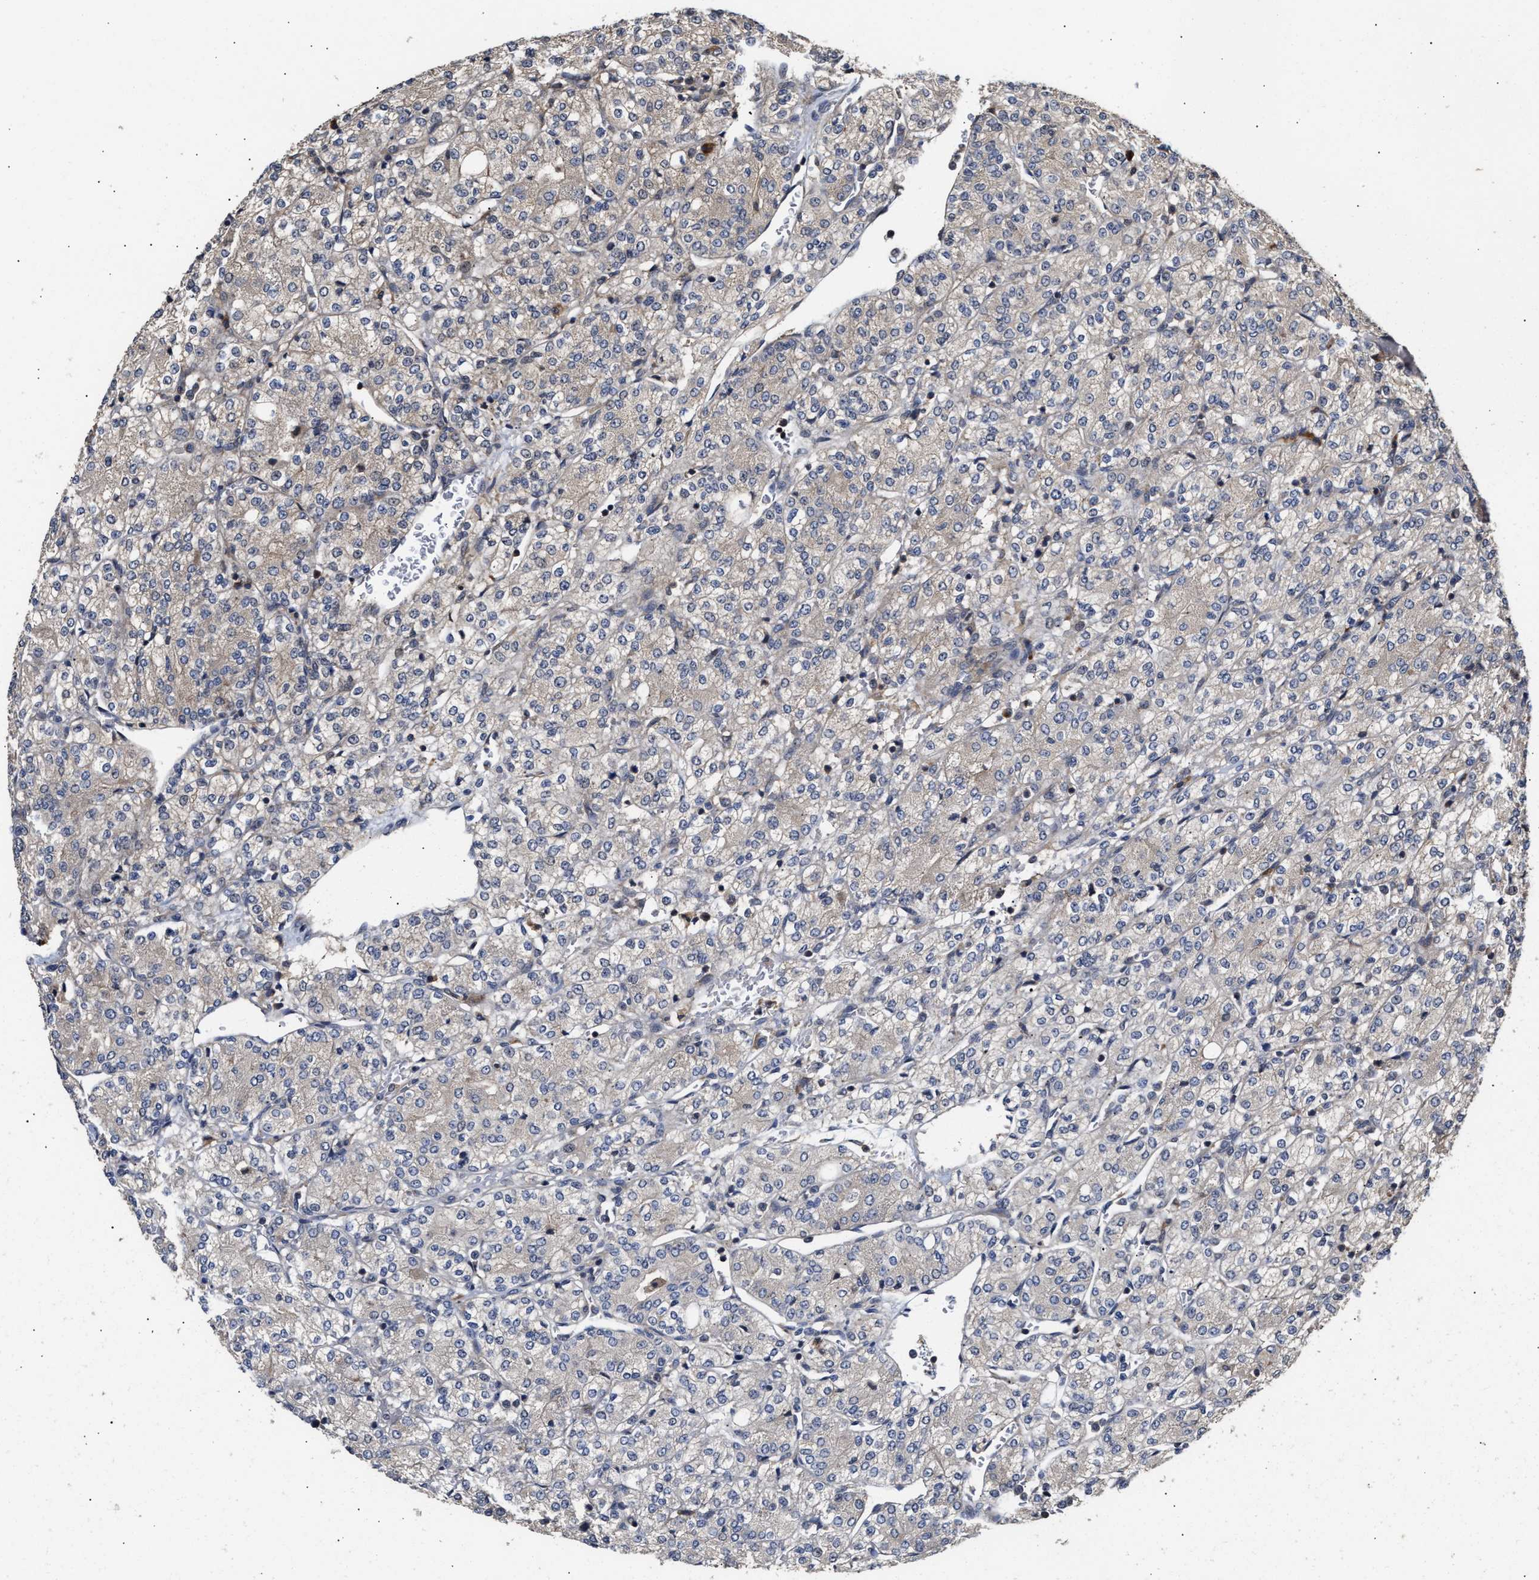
{"staining": {"intensity": "negative", "quantity": "none", "location": "none"}, "tissue": "renal cancer", "cell_type": "Tumor cells", "image_type": "cancer", "snomed": [{"axis": "morphology", "description": "Adenocarcinoma, NOS"}, {"axis": "topography", "description": "Kidney"}], "caption": "This is an immunohistochemistry photomicrograph of human adenocarcinoma (renal). There is no expression in tumor cells.", "gene": "CLIP2", "patient": {"sex": "male", "age": 77}}